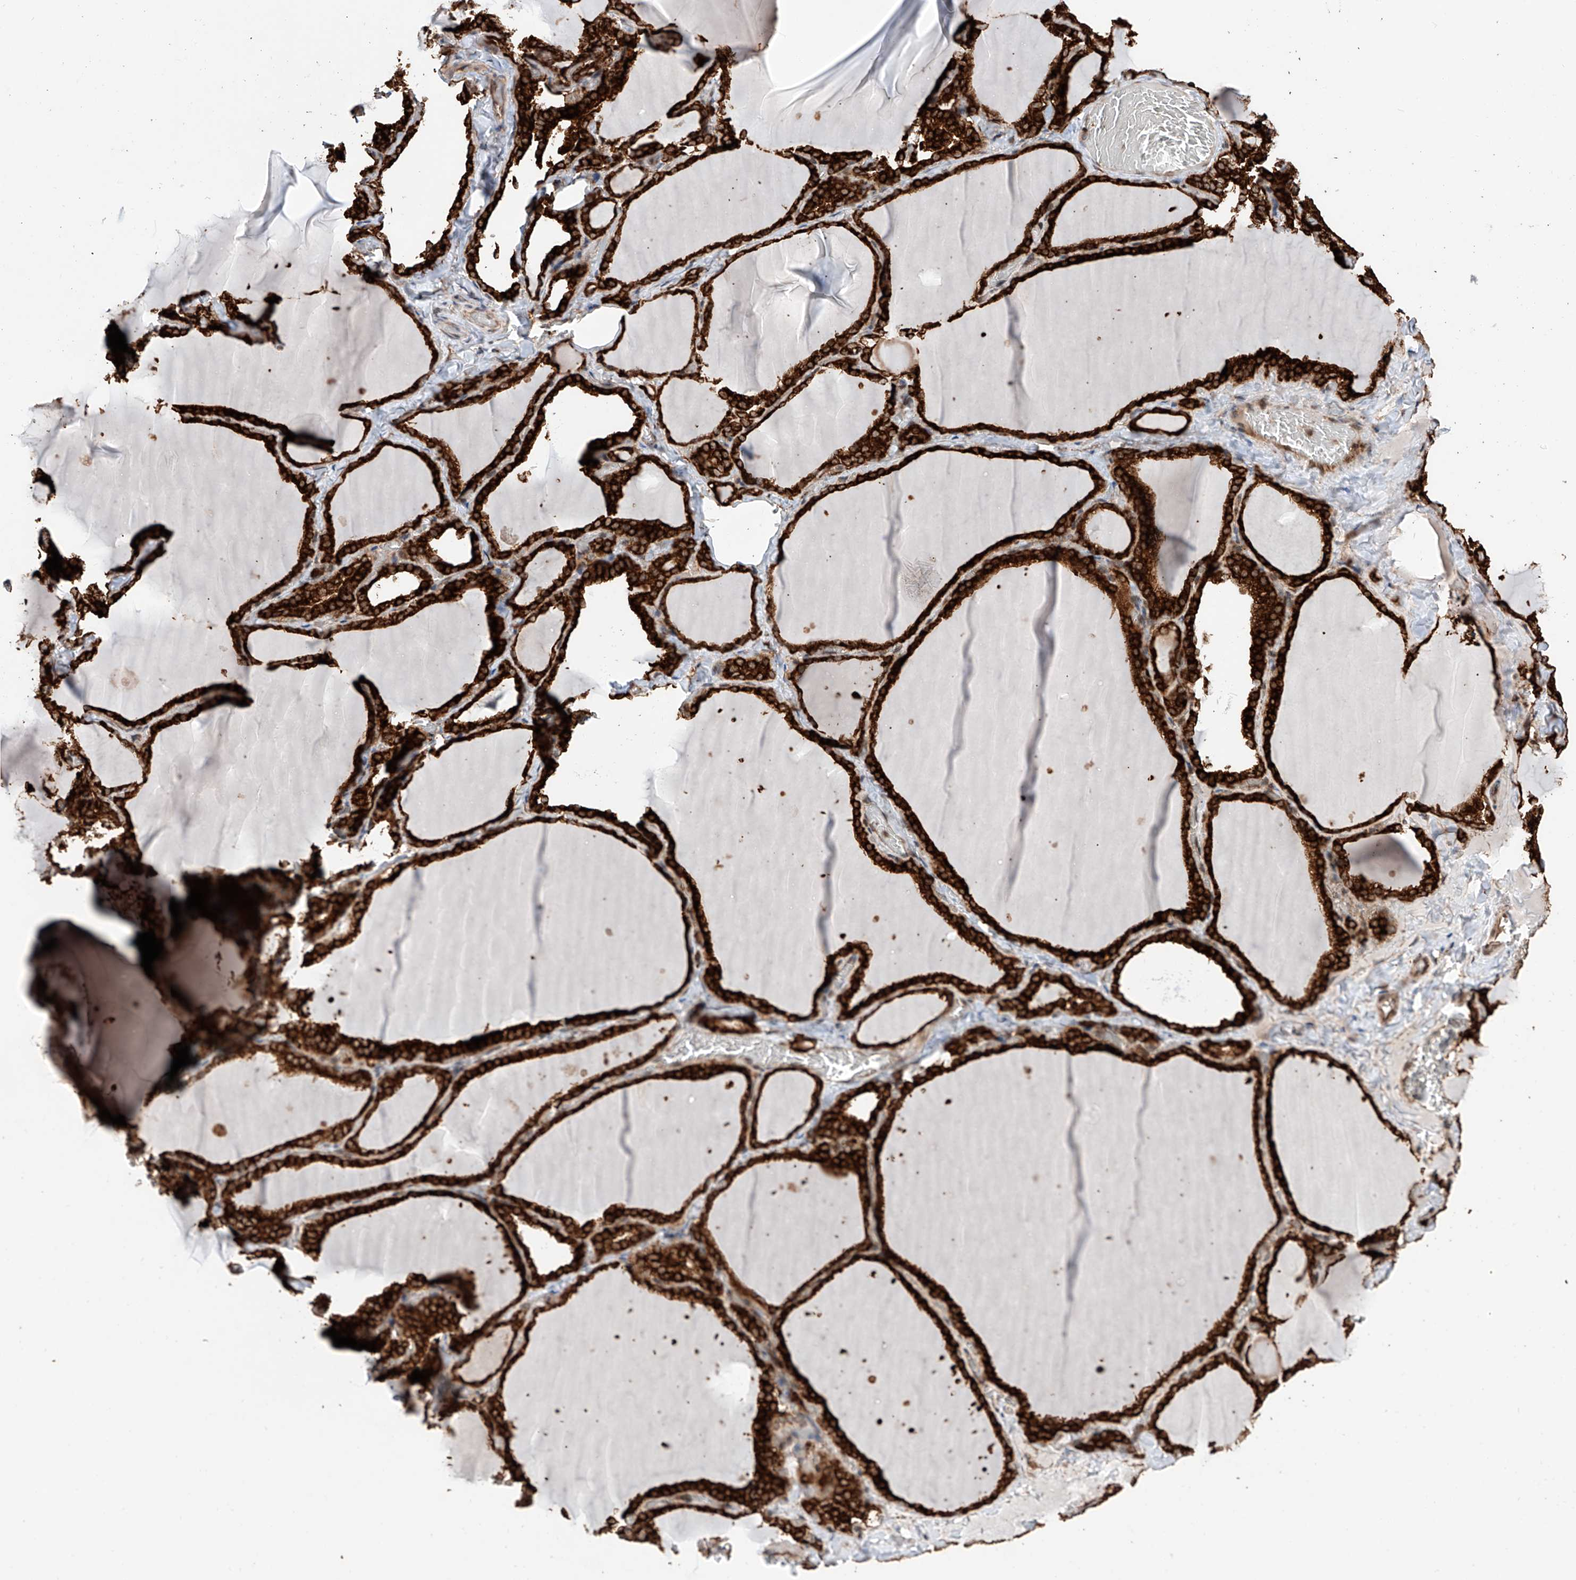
{"staining": {"intensity": "strong", "quantity": ">75%", "location": "cytoplasmic/membranous"}, "tissue": "thyroid gland", "cell_type": "Glandular cells", "image_type": "normal", "snomed": [{"axis": "morphology", "description": "Normal tissue, NOS"}, {"axis": "topography", "description": "Thyroid gland"}], "caption": "An immunohistochemistry (IHC) histopathology image of unremarkable tissue is shown. Protein staining in brown highlights strong cytoplasmic/membranous positivity in thyroid gland within glandular cells. (DAB = brown stain, brightfield microscopy at high magnification).", "gene": "DNAH8", "patient": {"sex": "female", "age": 22}}